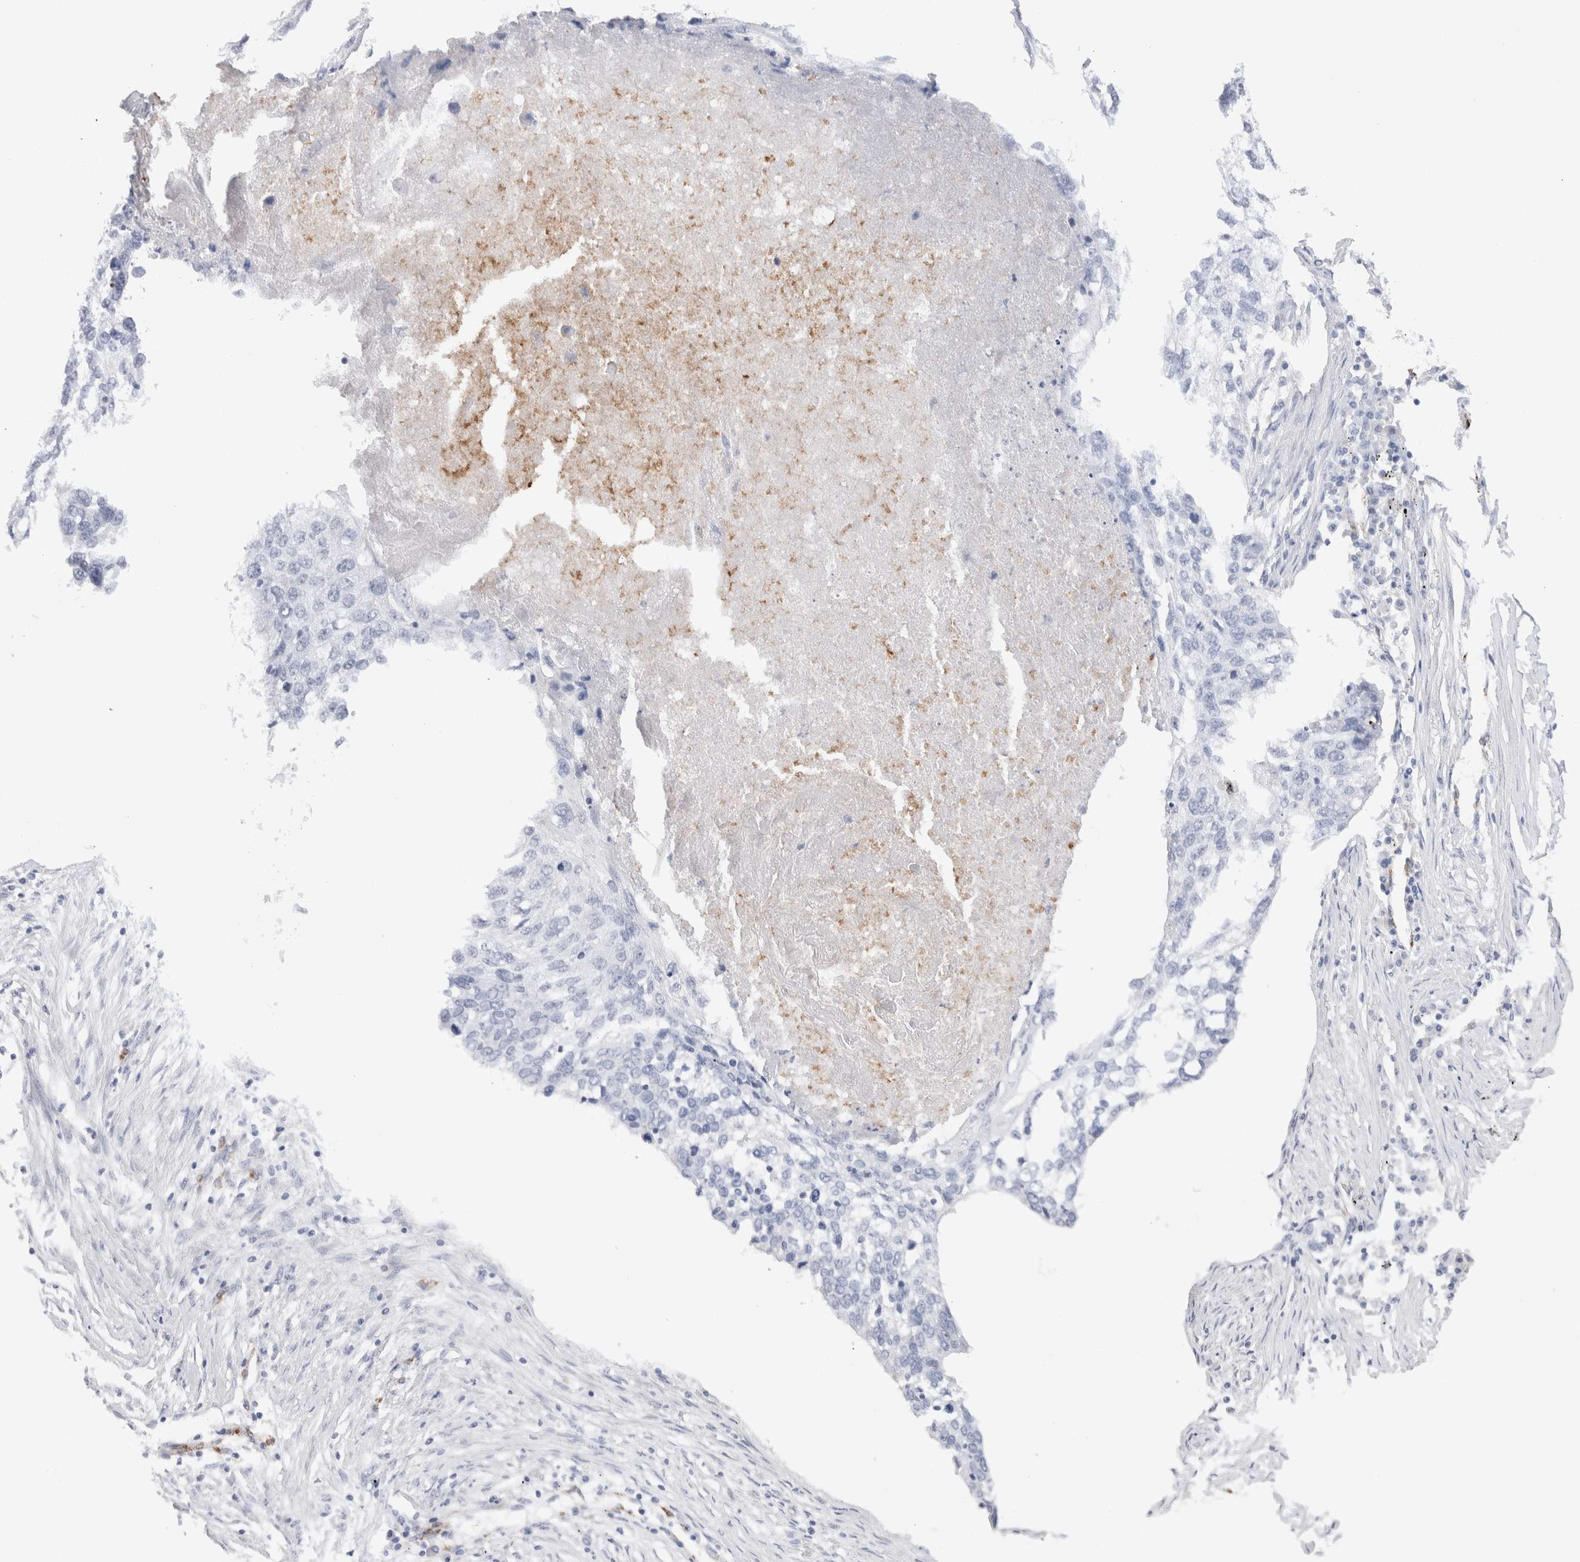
{"staining": {"intensity": "negative", "quantity": "none", "location": "none"}, "tissue": "lung cancer", "cell_type": "Tumor cells", "image_type": "cancer", "snomed": [{"axis": "morphology", "description": "Squamous cell carcinoma, NOS"}, {"axis": "topography", "description": "Lung"}], "caption": "A photomicrograph of human lung cancer (squamous cell carcinoma) is negative for staining in tumor cells.", "gene": "SEPTIN4", "patient": {"sex": "female", "age": 63}}